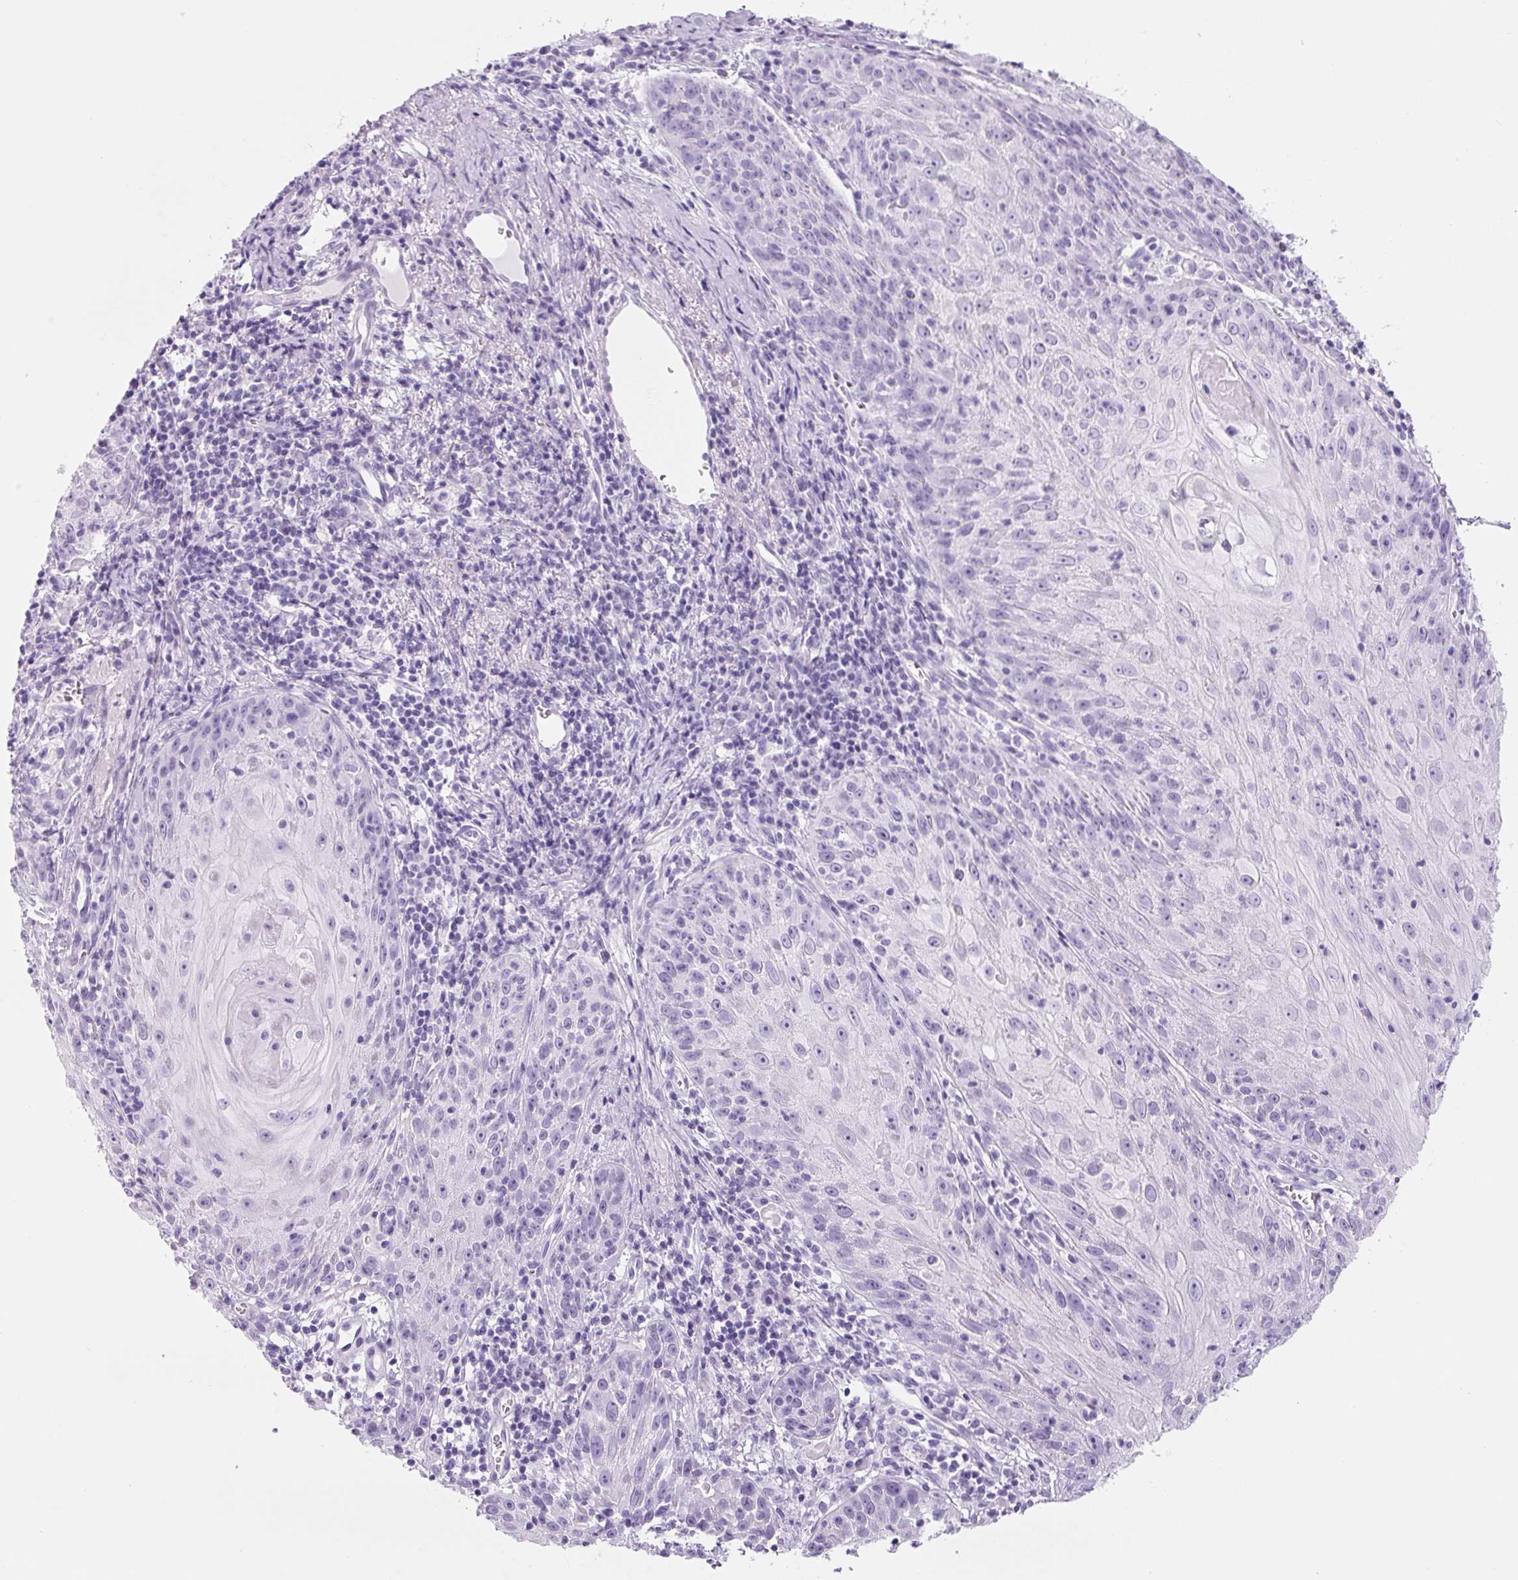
{"staining": {"intensity": "negative", "quantity": "none", "location": "none"}, "tissue": "skin cancer", "cell_type": "Tumor cells", "image_type": "cancer", "snomed": [{"axis": "morphology", "description": "Squamous cell carcinoma, NOS"}, {"axis": "topography", "description": "Skin"}, {"axis": "topography", "description": "Vulva"}], "caption": "There is no significant staining in tumor cells of skin squamous cell carcinoma. (DAB (3,3'-diaminobenzidine) immunohistochemistry (IHC) with hematoxylin counter stain).", "gene": "YIF1B", "patient": {"sex": "female", "age": 76}}